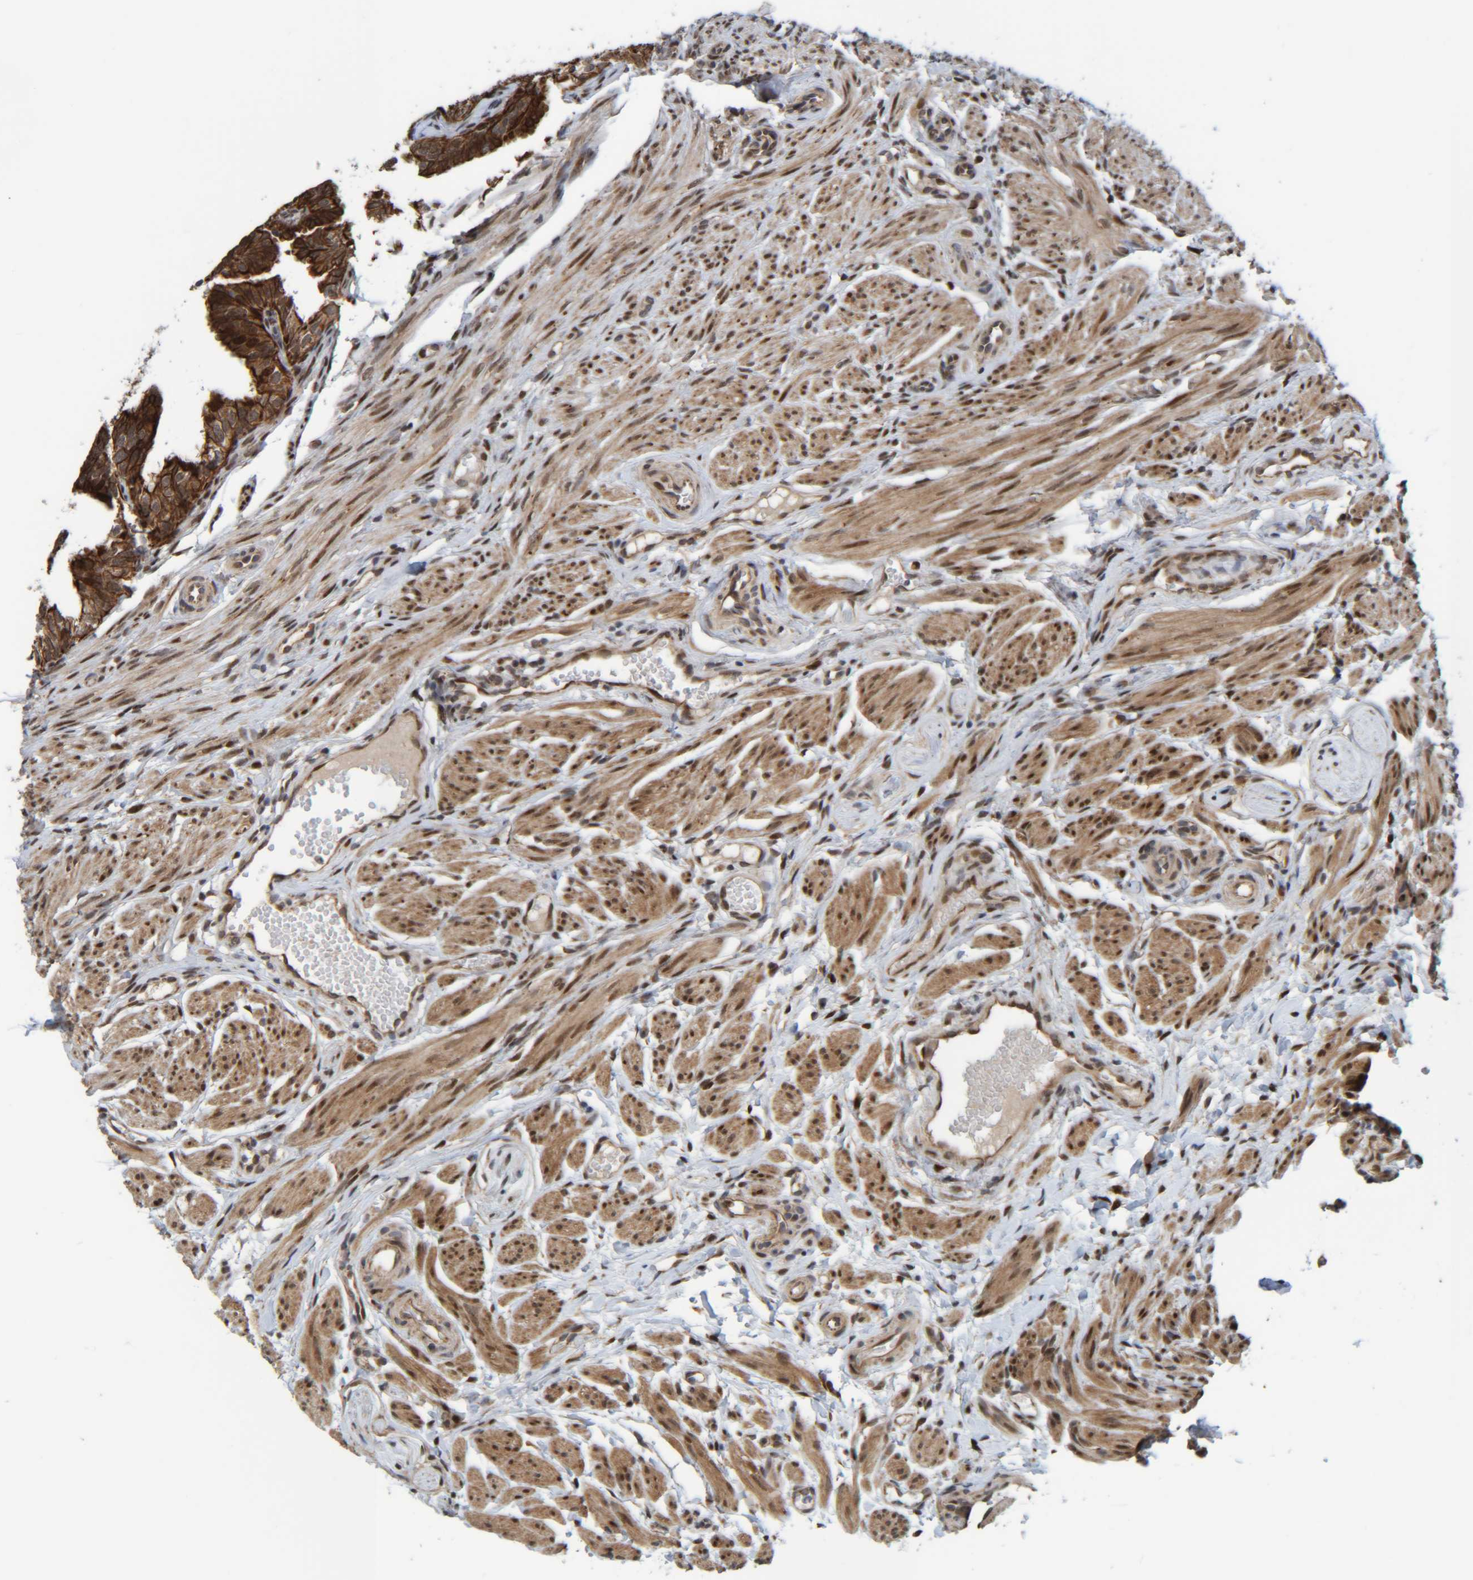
{"staining": {"intensity": "strong", "quantity": ">75%", "location": "cytoplasmic/membranous"}, "tissue": "fallopian tube", "cell_type": "Glandular cells", "image_type": "normal", "snomed": [{"axis": "morphology", "description": "Normal tissue, NOS"}, {"axis": "topography", "description": "Fallopian tube"}], "caption": "This is a micrograph of IHC staining of normal fallopian tube, which shows strong staining in the cytoplasmic/membranous of glandular cells.", "gene": "CCDC57", "patient": {"sex": "female", "age": 35}}